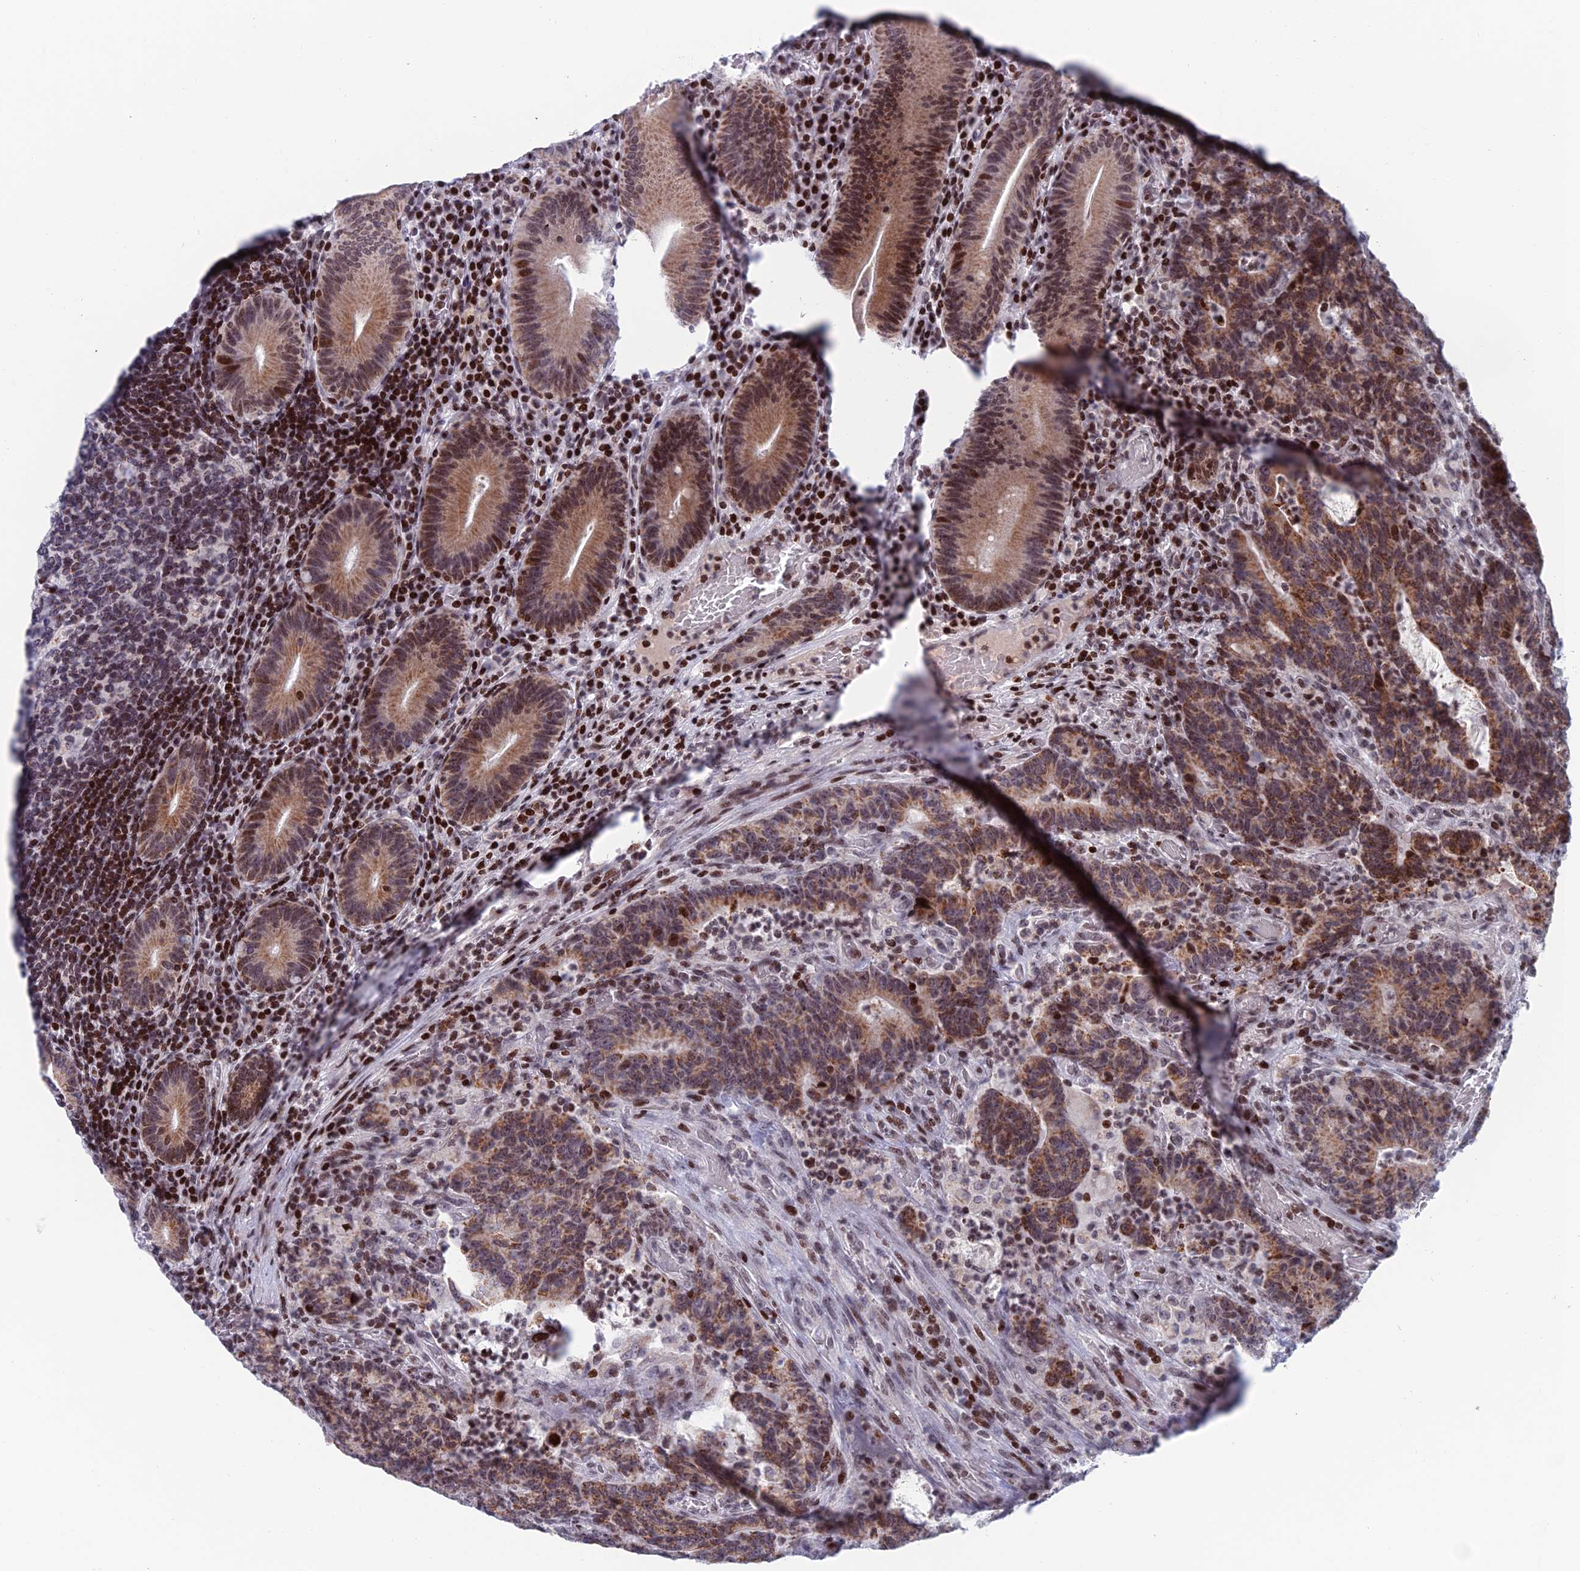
{"staining": {"intensity": "moderate", "quantity": ">75%", "location": "cytoplasmic/membranous,nuclear"}, "tissue": "colorectal cancer", "cell_type": "Tumor cells", "image_type": "cancer", "snomed": [{"axis": "morphology", "description": "Normal tissue, NOS"}, {"axis": "morphology", "description": "Adenocarcinoma, NOS"}, {"axis": "topography", "description": "Colon"}], "caption": "This micrograph displays IHC staining of human adenocarcinoma (colorectal), with medium moderate cytoplasmic/membranous and nuclear positivity in approximately >75% of tumor cells.", "gene": "AFF3", "patient": {"sex": "female", "age": 75}}